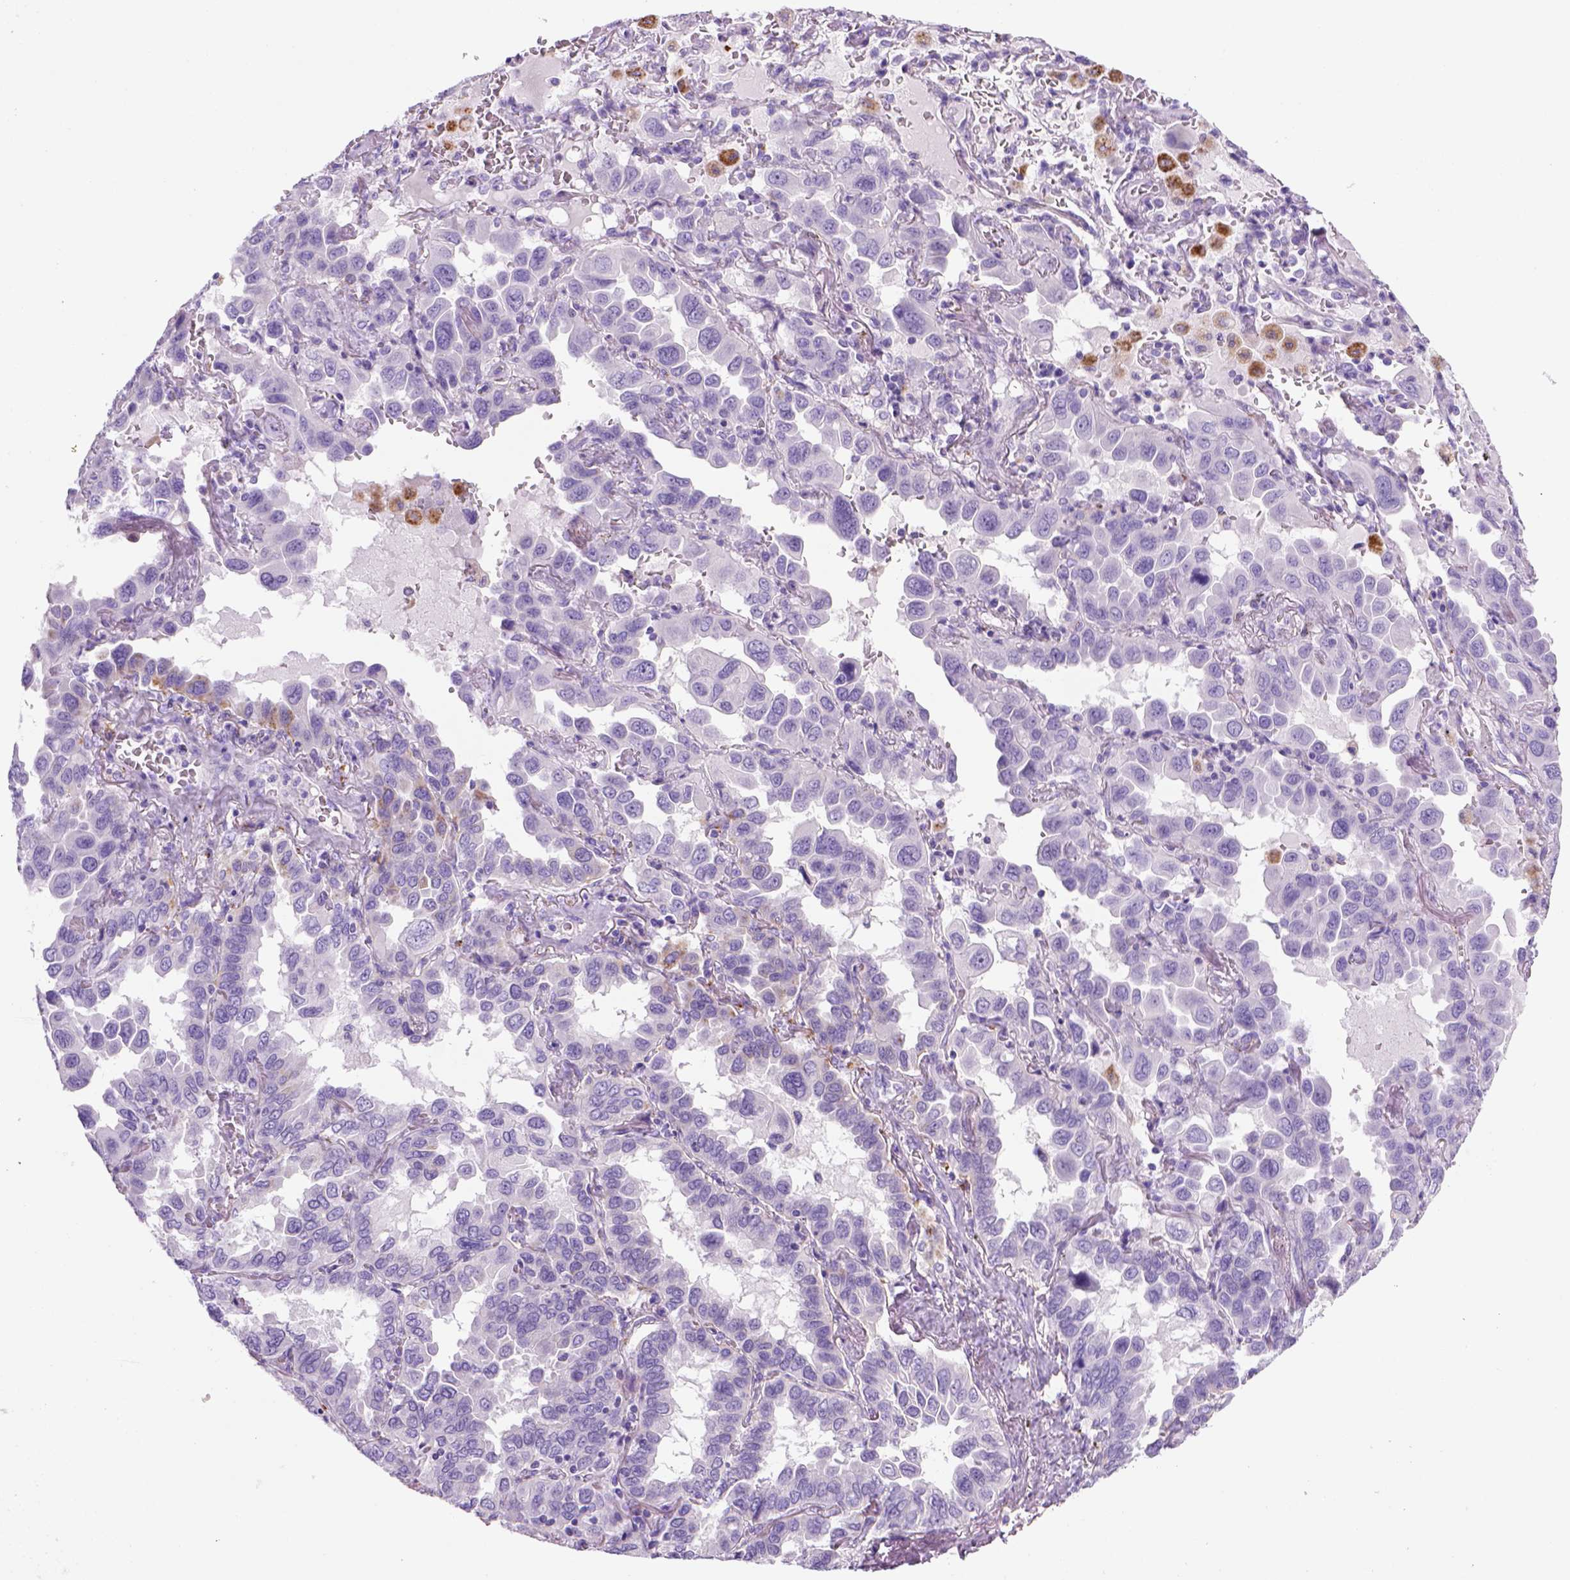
{"staining": {"intensity": "negative", "quantity": "none", "location": "none"}, "tissue": "lung cancer", "cell_type": "Tumor cells", "image_type": "cancer", "snomed": [{"axis": "morphology", "description": "Adenocarcinoma, NOS"}, {"axis": "topography", "description": "Lung"}], "caption": "A high-resolution photomicrograph shows immunohistochemistry staining of lung adenocarcinoma, which demonstrates no significant expression in tumor cells.", "gene": "ARHGEF33", "patient": {"sex": "male", "age": 64}}